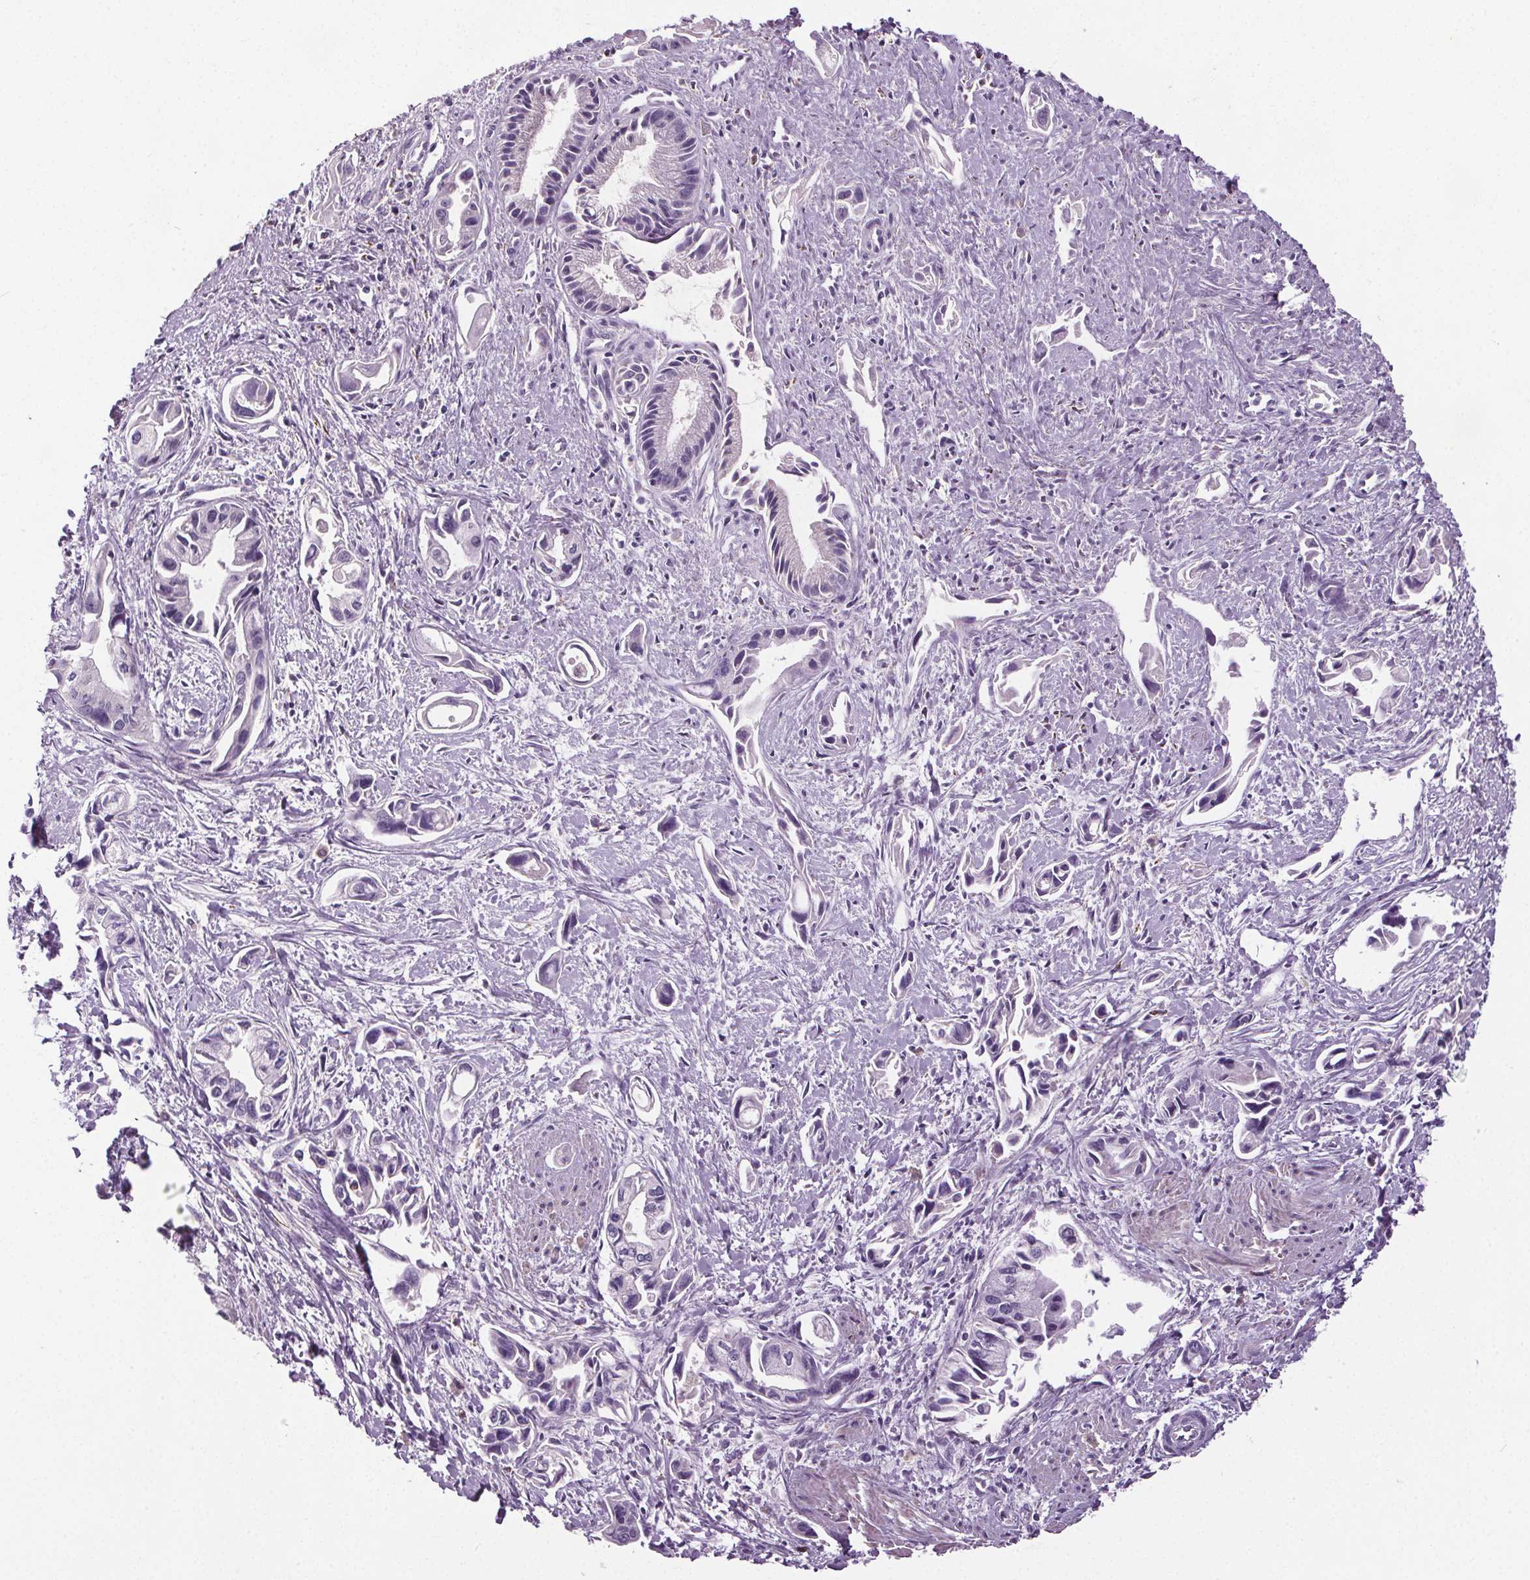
{"staining": {"intensity": "negative", "quantity": "none", "location": "none"}, "tissue": "pancreatic cancer", "cell_type": "Tumor cells", "image_type": "cancer", "snomed": [{"axis": "morphology", "description": "Adenocarcinoma, NOS"}, {"axis": "topography", "description": "Pancreas"}], "caption": "Immunohistochemical staining of human pancreatic adenocarcinoma reveals no significant positivity in tumor cells.", "gene": "GPIHBP1", "patient": {"sex": "female", "age": 61}}